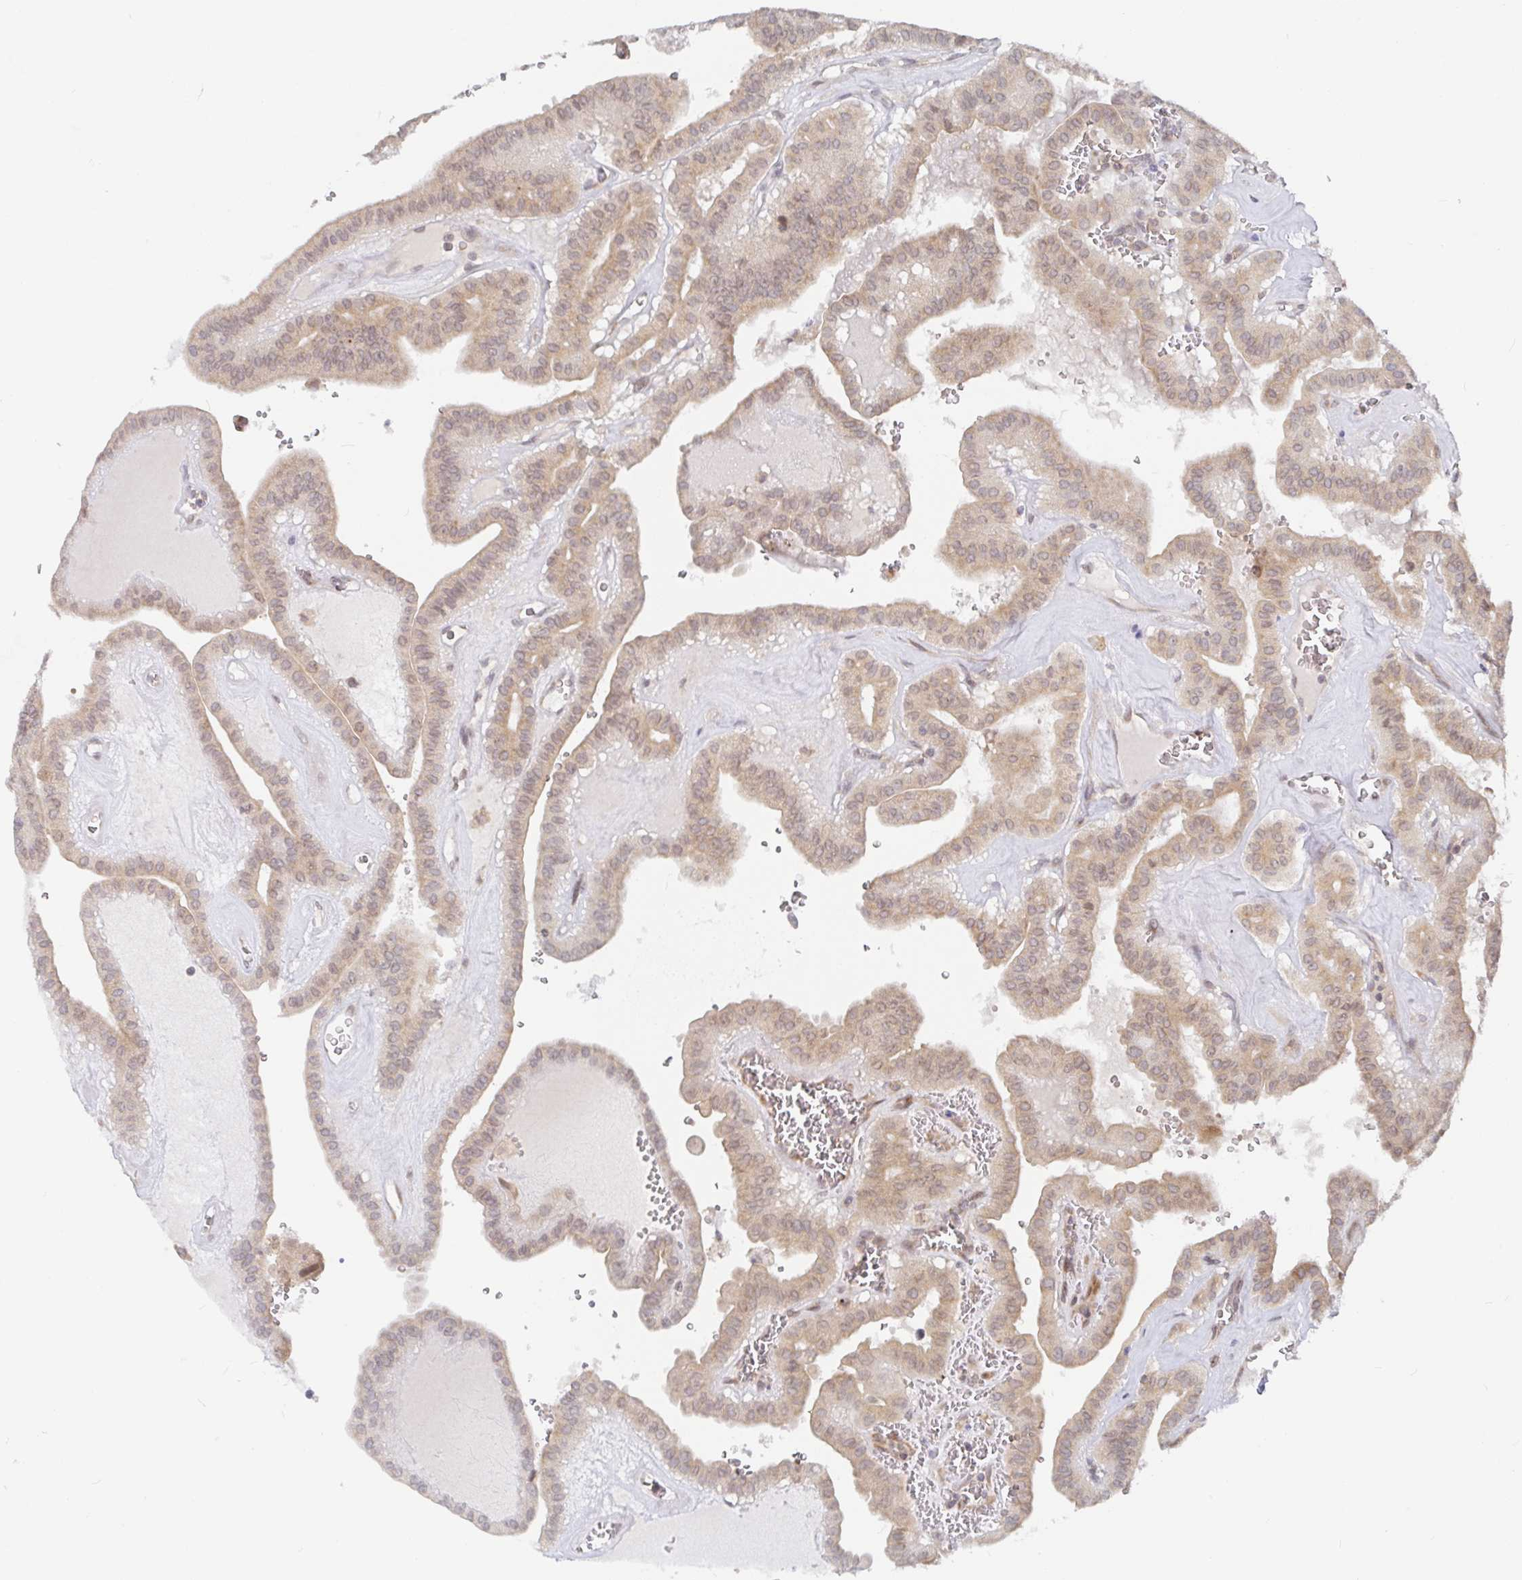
{"staining": {"intensity": "moderate", "quantity": ">75%", "location": "cytoplasmic/membranous,nuclear"}, "tissue": "thyroid cancer", "cell_type": "Tumor cells", "image_type": "cancer", "snomed": [{"axis": "morphology", "description": "Papillary adenocarcinoma, NOS"}, {"axis": "topography", "description": "Thyroid gland"}], "caption": "Immunohistochemistry (IHC) micrograph of neoplastic tissue: human thyroid cancer (papillary adenocarcinoma) stained using immunohistochemistry (IHC) reveals medium levels of moderate protein expression localized specifically in the cytoplasmic/membranous and nuclear of tumor cells, appearing as a cytoplasmic/membranous and nuclear brown color.", "gene": "ALG1", "patient": {"sex": "male", "age": 52}}